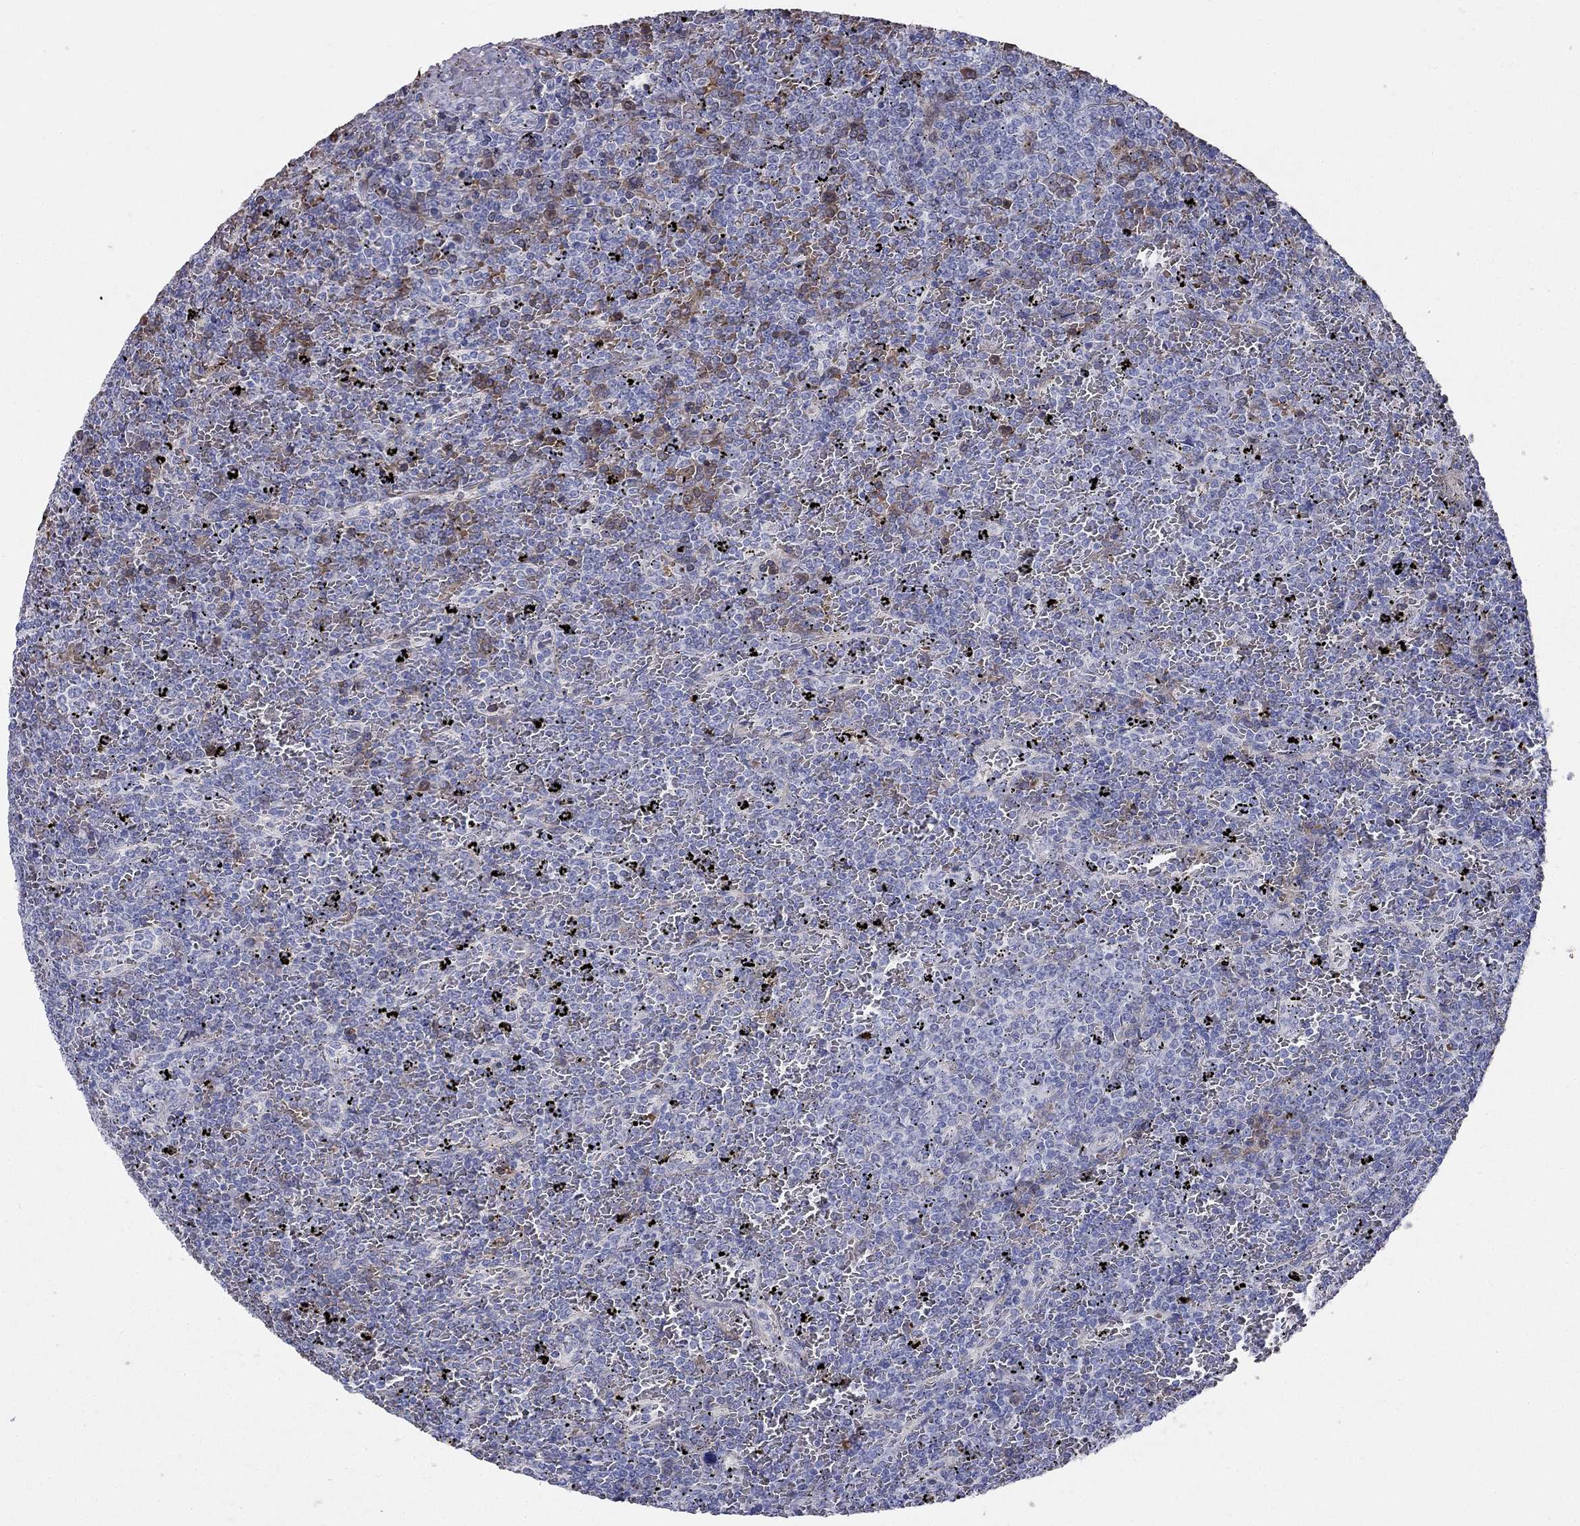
{"staining": {"intensity": "negative", "quantity": "none", "location": "none"}, "tissue": "lymphoma", "cell_type": "Tumor cells", "image_type": "cancer", "snomed": [{"axis": "morphology", "description": "Malignant lymphoma, non-Hodgkin's type, Low grade"}, {"axis": "topography", "description": "Spleen"}], "caption": "High magnification brightfield microscopy of lymphoma stained with DAB (3,3'-diaminobenzidine) (brown) and counterstained with hematoxylin (blue): tumor cells show no significant expression.", "gene": "RHD", "patient": {"sex": "female", "age": 77}}